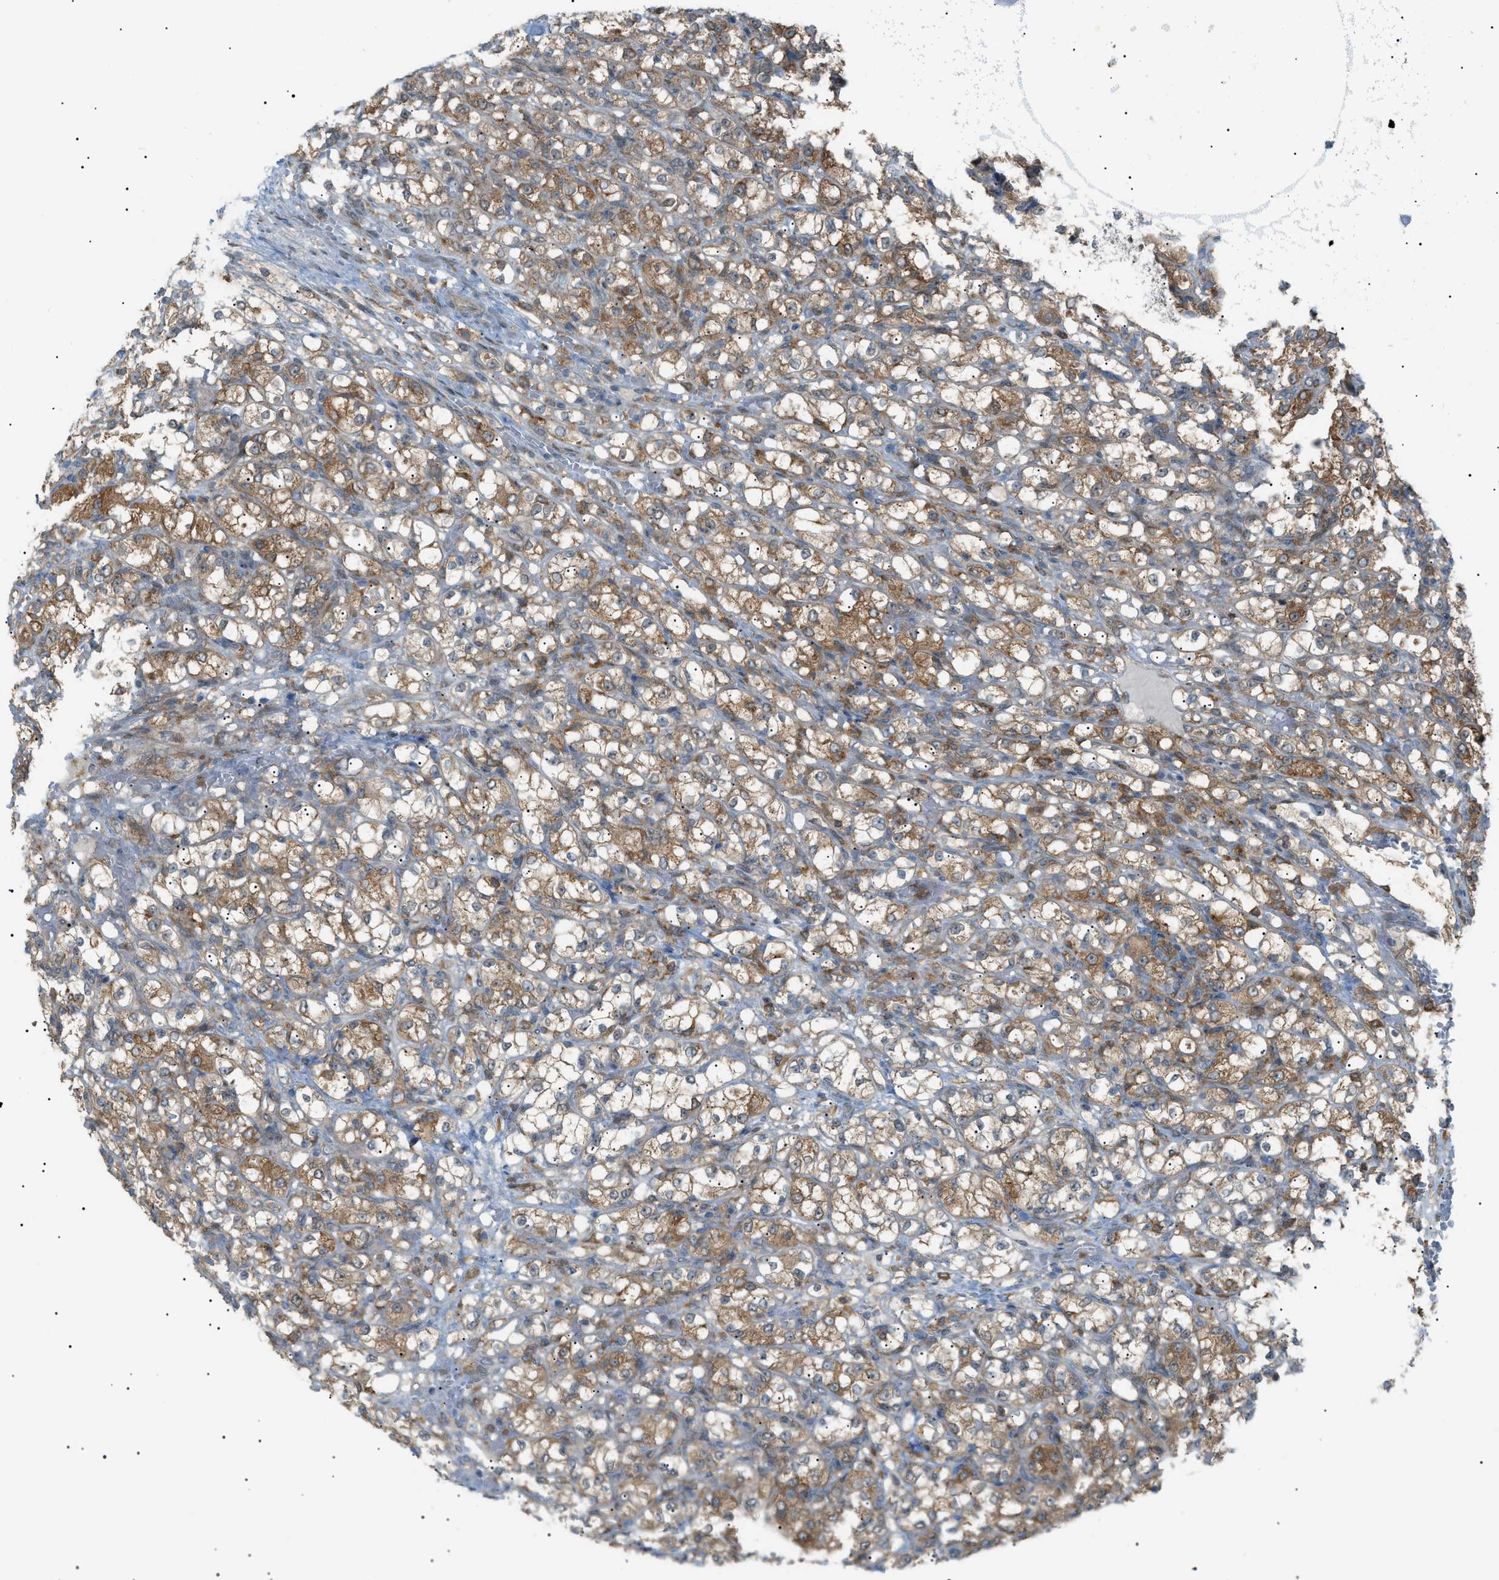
{"staining": {"intensity": "moderate", "quantity": ">75%", "location": "cytoplasmic/membranous"}, "tissue": "renal cancer", "cell_type": "Tumor cells", "image_type": "cancer", "snomed": [{"axis": "morphology", "description": "Normal tissue, NOS"}, {"axis": "morphology", "description": "Adenocarcinoma, NOS"}, {"axis": "topography", "description": "Kidney"}], "caption": "Protein staining demonstrates moderate cytoplasmic/membranous staining in about >75% of tumor cells in renal adenocarcinoma. (DAB (3,3'-diaminobenzidine) IHC with brightfield microscopy, high magnification).", "gene": "LPIN2", "patient": {"sex": "male", "age": 61}}